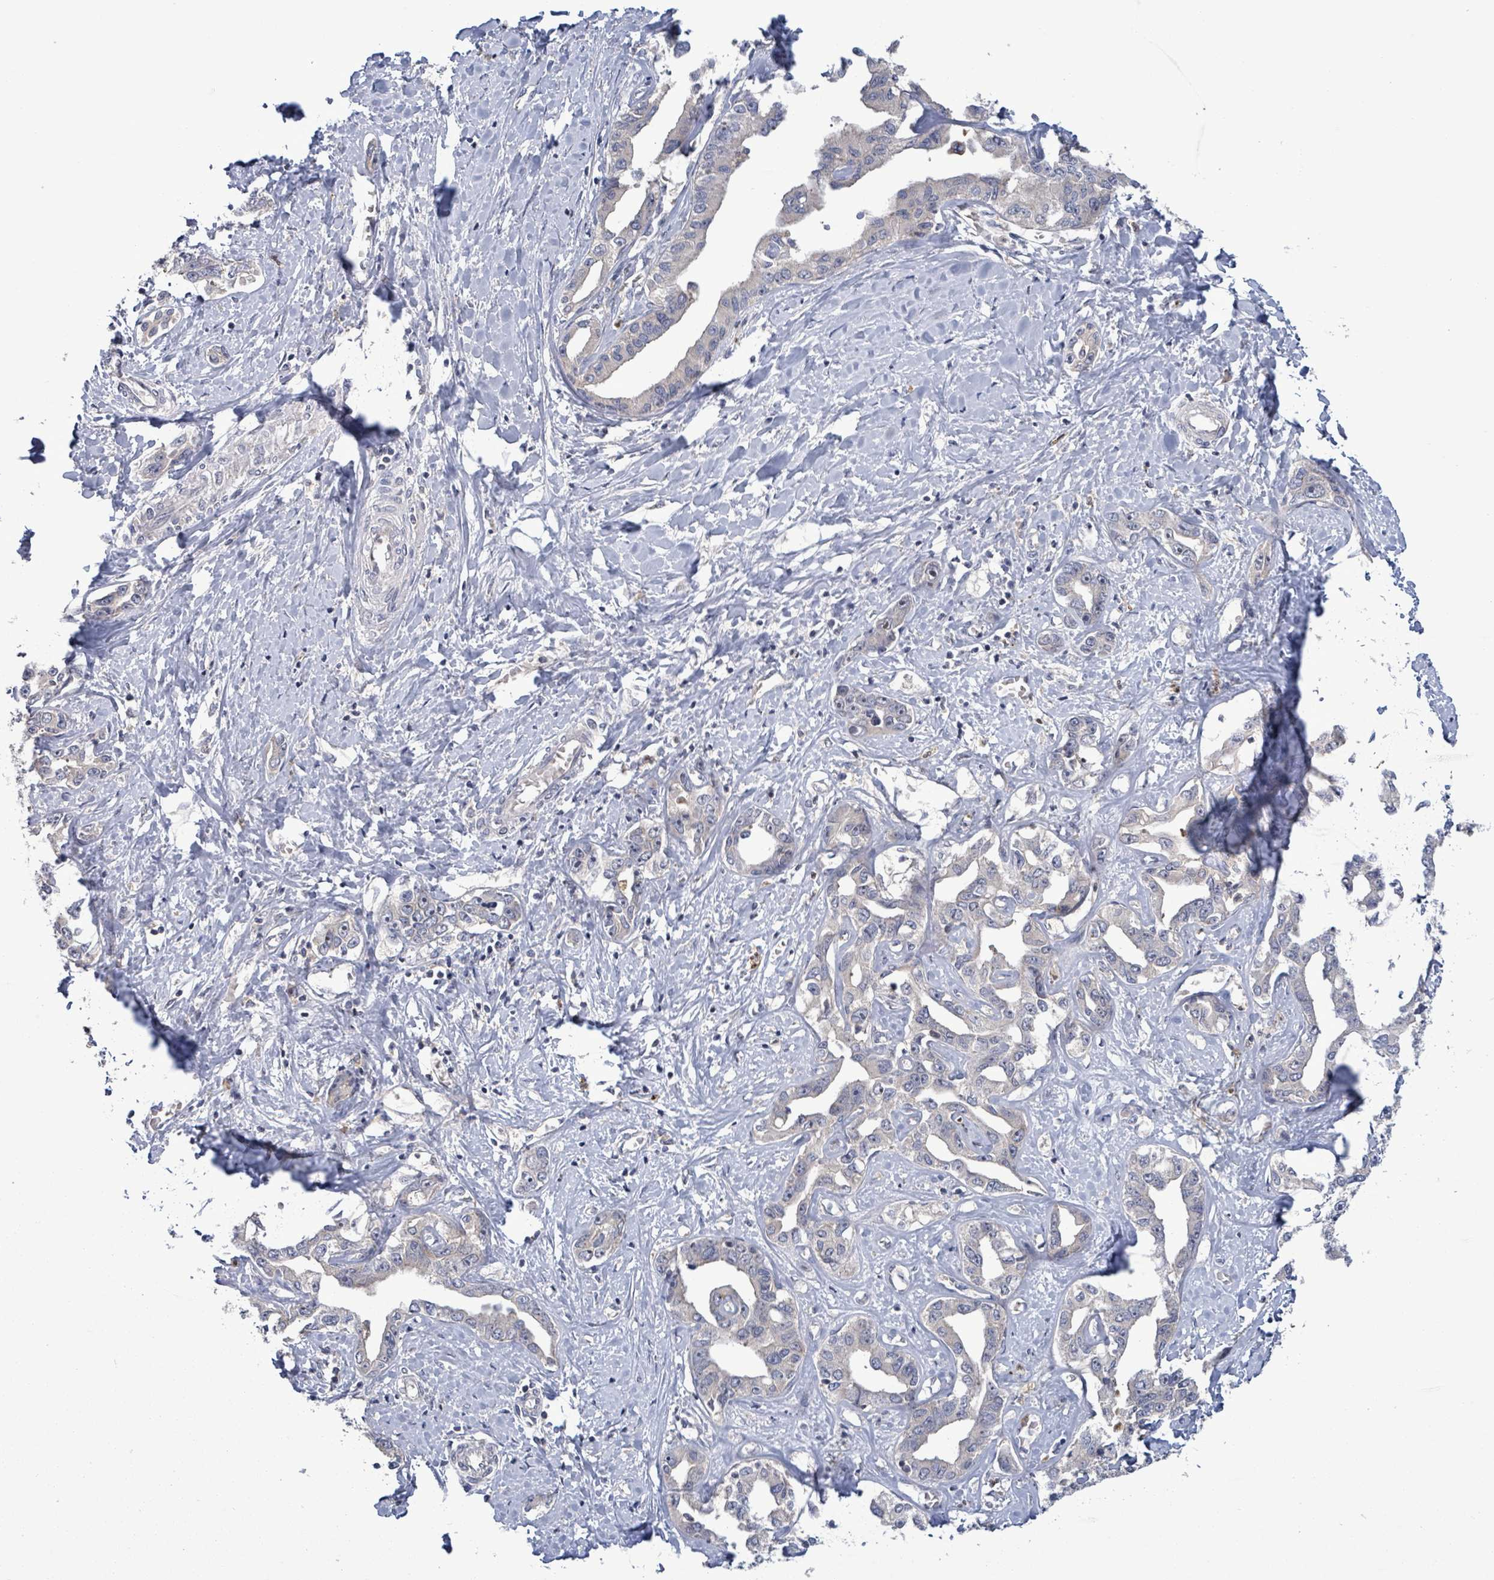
{"staining": {"intensity": "negative", "quantity": "none", "location": "none"}, "tissue": "liver cancer", "cell_type": "Tumor cells", "image_type": "cancer", "snomed": [{"axis": "morphology", "description": "Cholangiocarcinoma"}, {"axis": "topography", "description": "Liver"}], "caption": "Liver cholangiocarcinoma was stained to show a protein in brown. There is no significant expression in tumor cells.", "gene": "SERPINE3", "patient": {"sex": "male", "age": 59}}